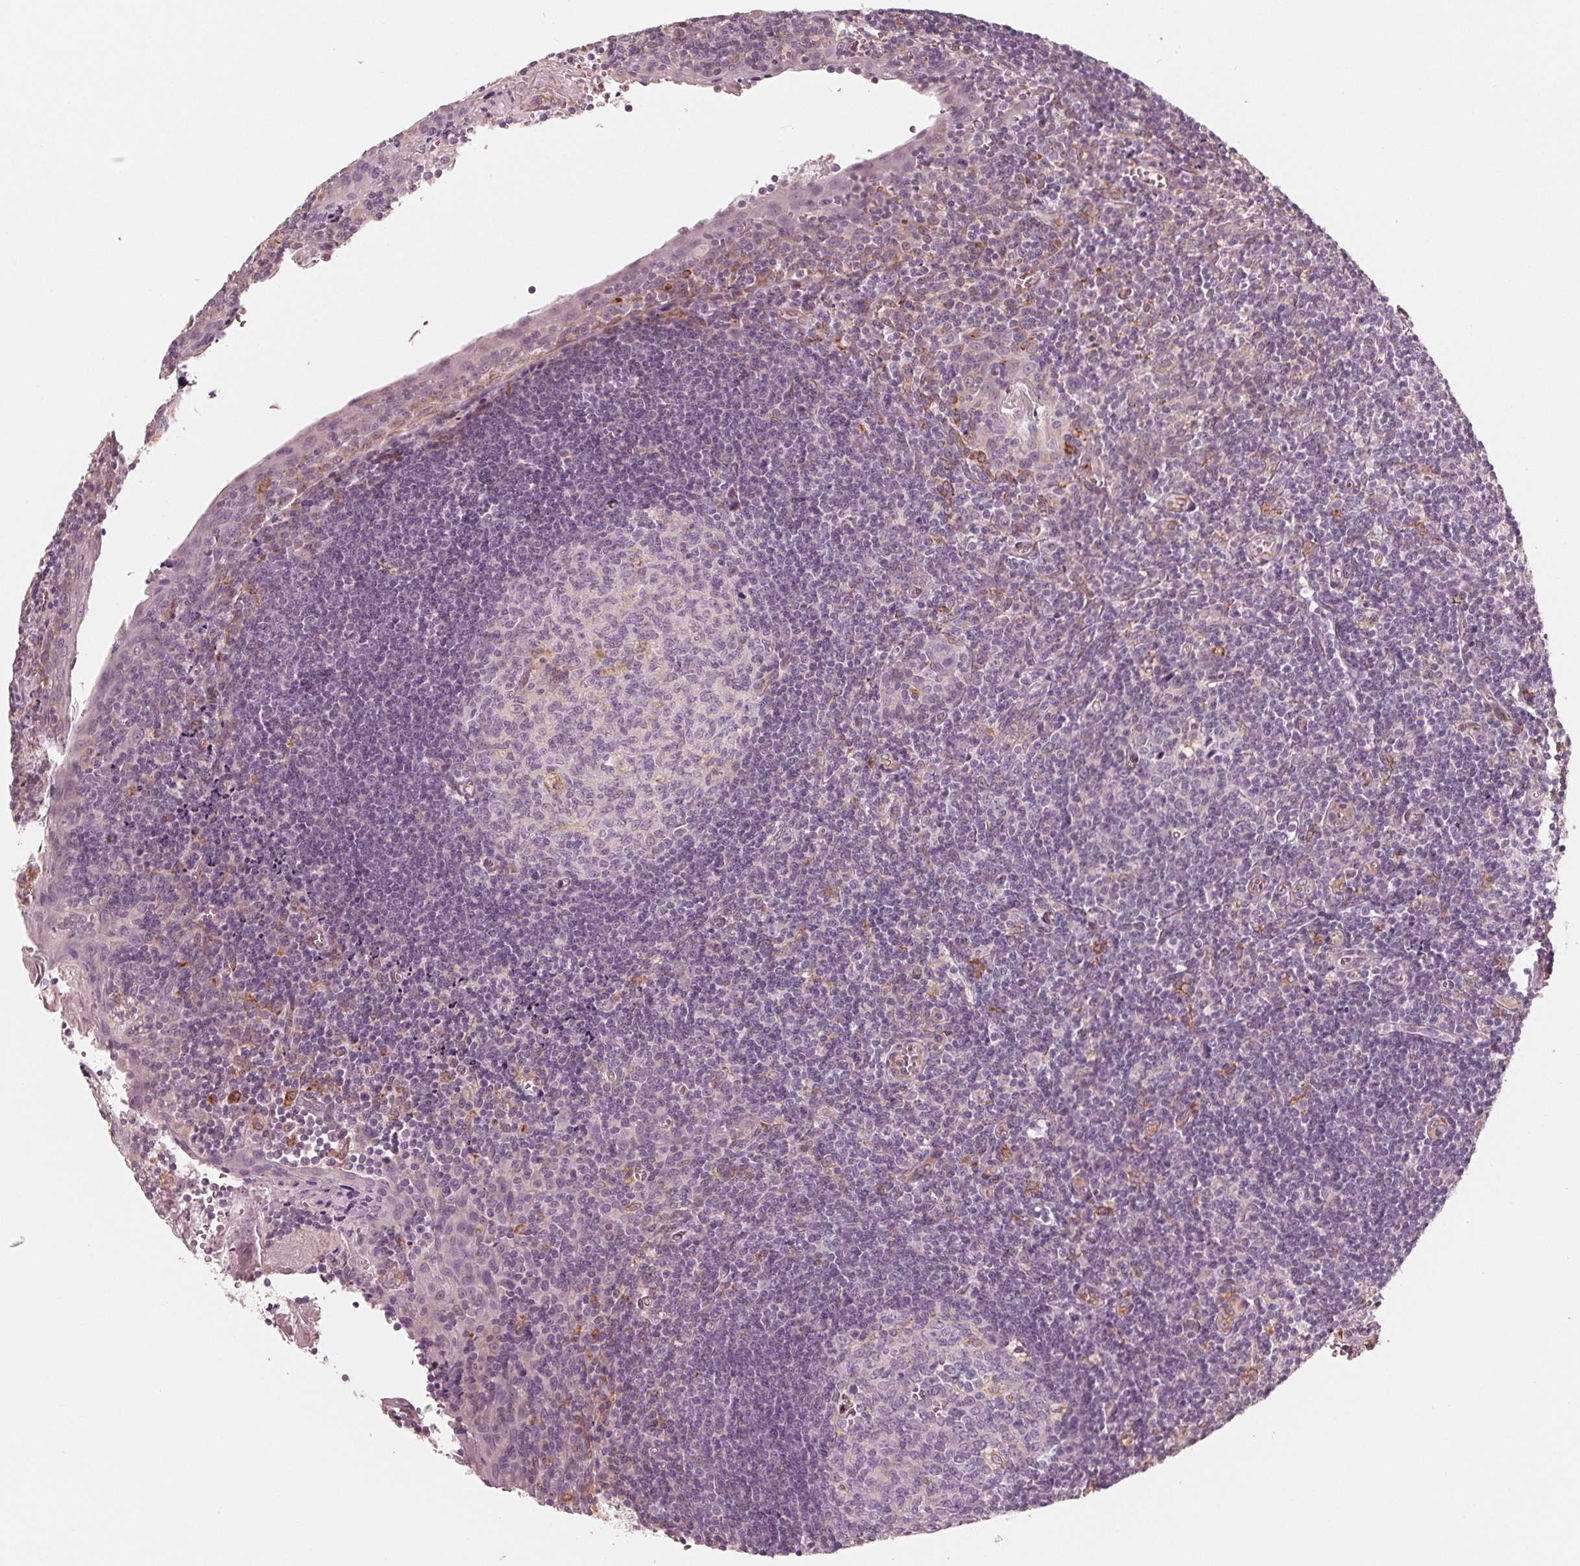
{"staining": {"intensity": "weak", "quantity": "<25%", "location": "cytoplasmic/membranous"}, "tissue": "tonsil", "cell_type": "Germinal center cells", "image_type": "normal", "snomed": [{"axis": "morphology", "description": "Normal tissue, NOS"}, {"axis": "morphology", "description": "Inflammation, NOS"}, {"axis": "topography", "description": "Tonsil"}], "caption": "IHC of normal human tonsil demonstrates no staining in germinal center cells.", "gene": "IKBIP", "patient": {"sex": "female", "age": 31}}